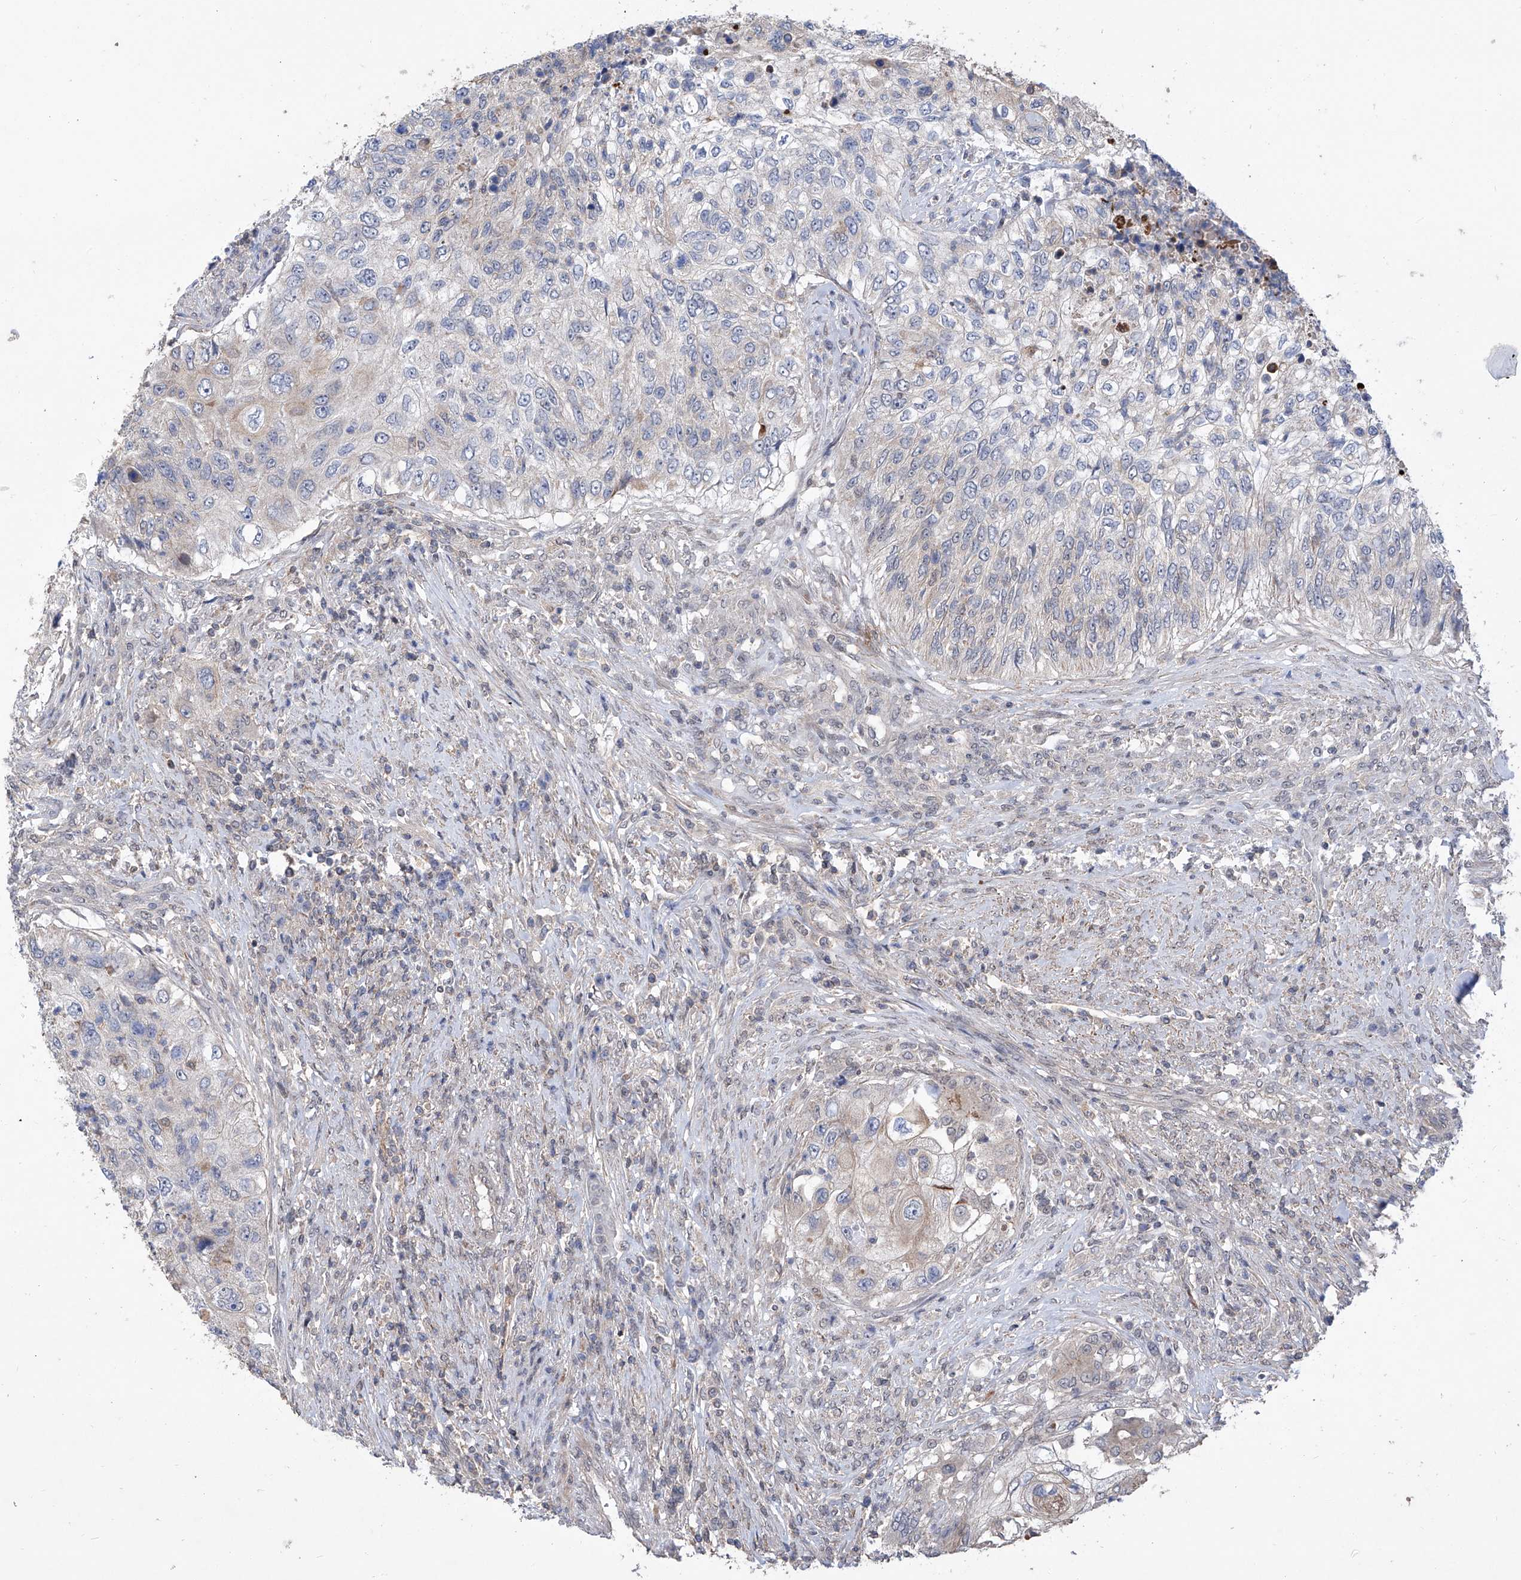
{"staining": {"intensity": "moderate", "quantity": "<25%", "location": "cytoplasmic/membranous"}, "tissue": "urothelial cancer", "cell_type": "Tumor cells", "image_type": "cancer", "snomed": [{"axis": "morphology", "description": "Urothelial carcinoma, High grade"}, {"axis": "topography", "description": "Urinary bladder"}], "caption": "Urothelial cancer stained for a protein displays moderate cytoplasmic/membranous positivity in tumor cells.", "gene": "KIFC2", "patient": {"sex": "female", "age": 60}}